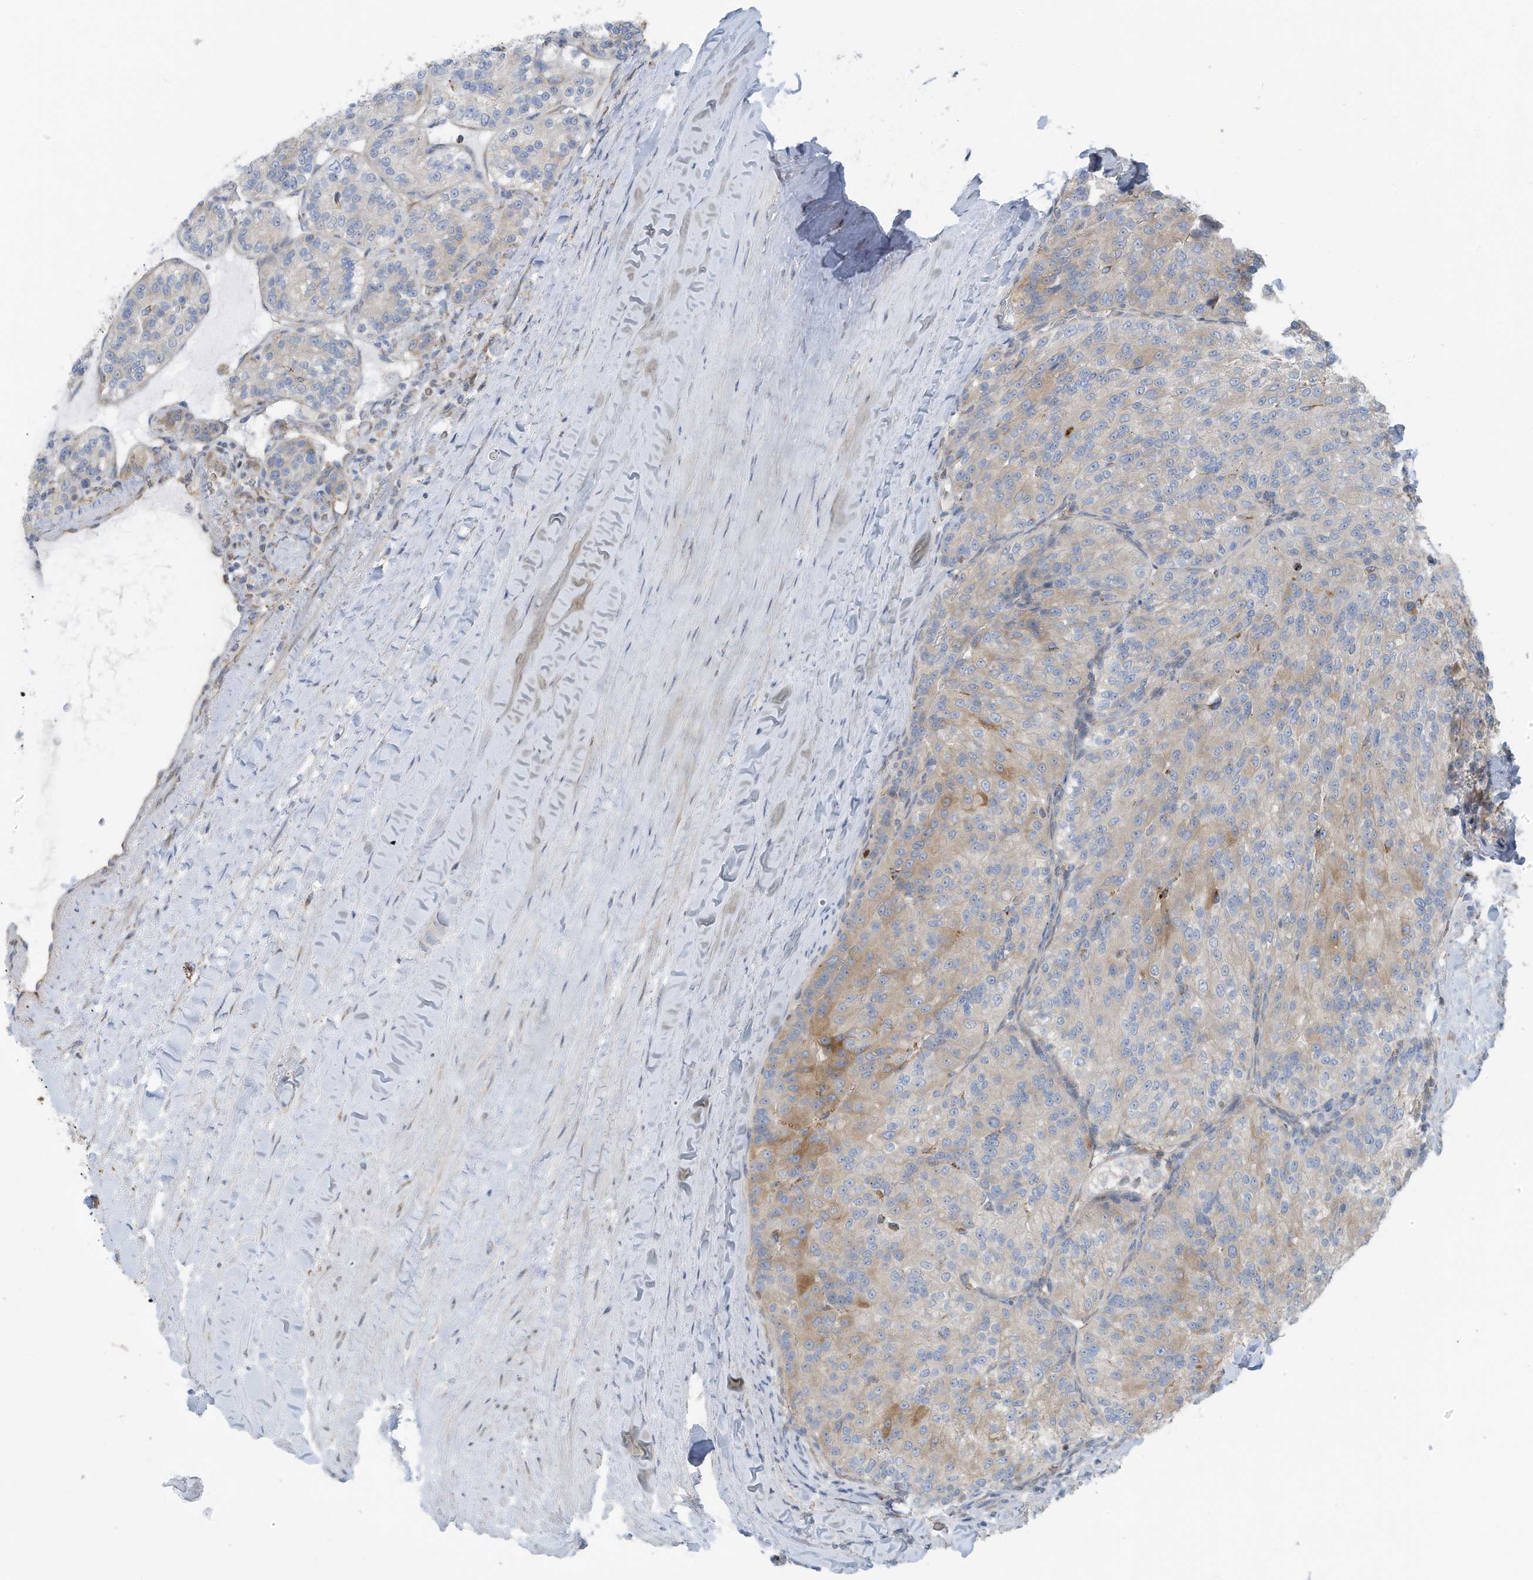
{"staining": {"intensity": "weak", "quantity": "<25%", "location": "cytoplasmic/membranous"}, "tissue": "renal cancer", "cell_type": "Tumor cells", "image_type": "cancer", "snomed": [{"axis": "morphology", "description": "Adenocarcinoma, NOS"}, {"axis": "topography", "description": "Kidney"}], "caption": "An image of renal adenocarcinoma stained for a protein shows no brown staining in tumor cells. Brightfield microscopy of IHC stained with DAB (brown) and hematoxylin (blue), captured at high magnification.", "gene": "EOMES", "patient": {"sex": "female", "age": 63}}